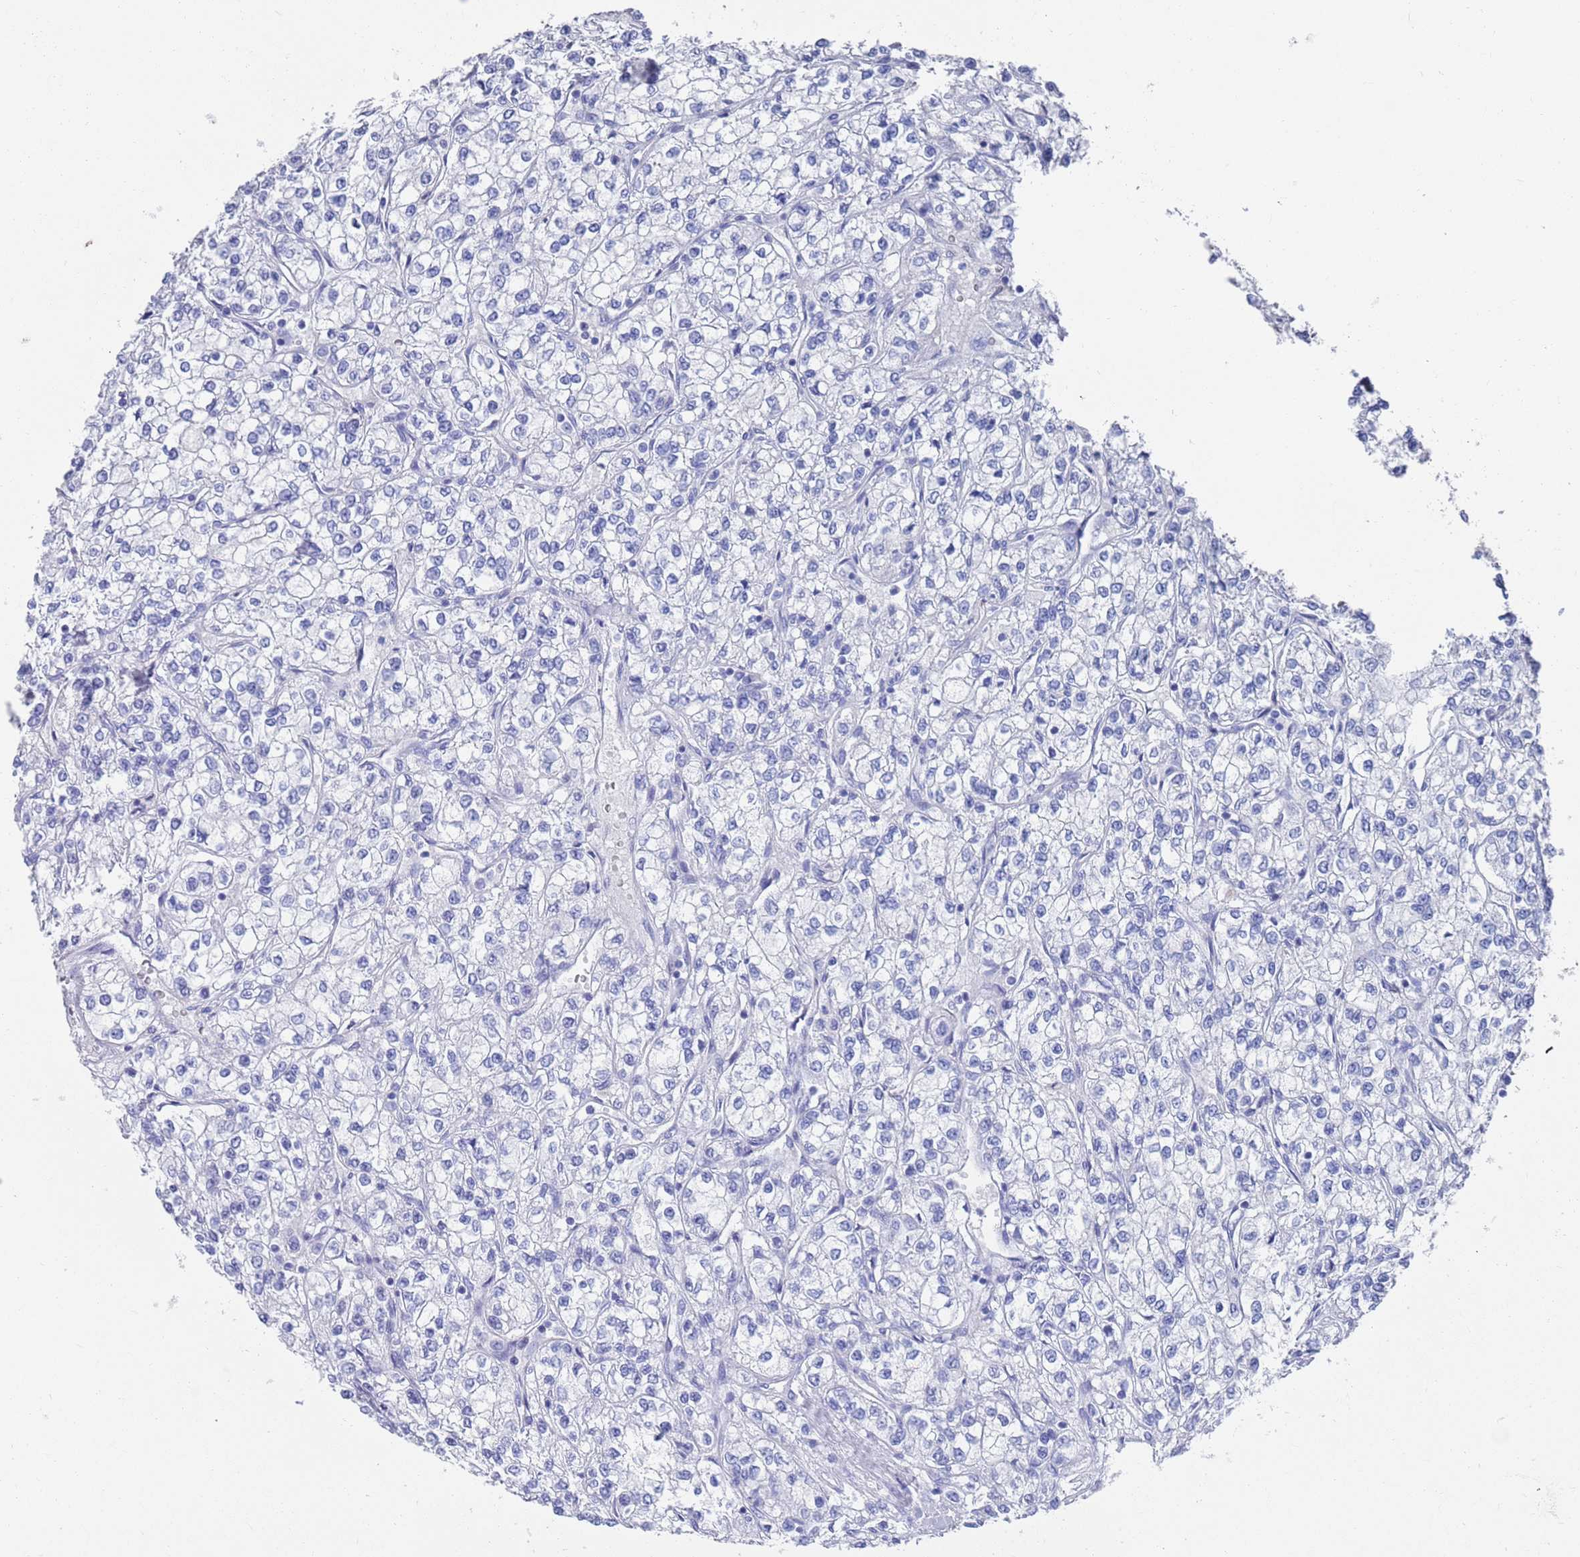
{"staining": {"intensity": "negative", "quantity": "none", "location": "none"}, "tissue": "renal cancer", "cell_type": "Tumor cells", "image_type": "cancer", "snomed": [{"axis": "morphology", "description": "Adenocarcinoma, NOS"}, {"axis": "topography", "description": "Kidney"}], "caption": "Immunohistochemistry (IHC) image of neoplastic tissue: human renal cancer stained with DAB displays no significant protein positivity in tumor cells.", "gene": "MTMR2", "patient": {"sex": "male", "age": 80}}